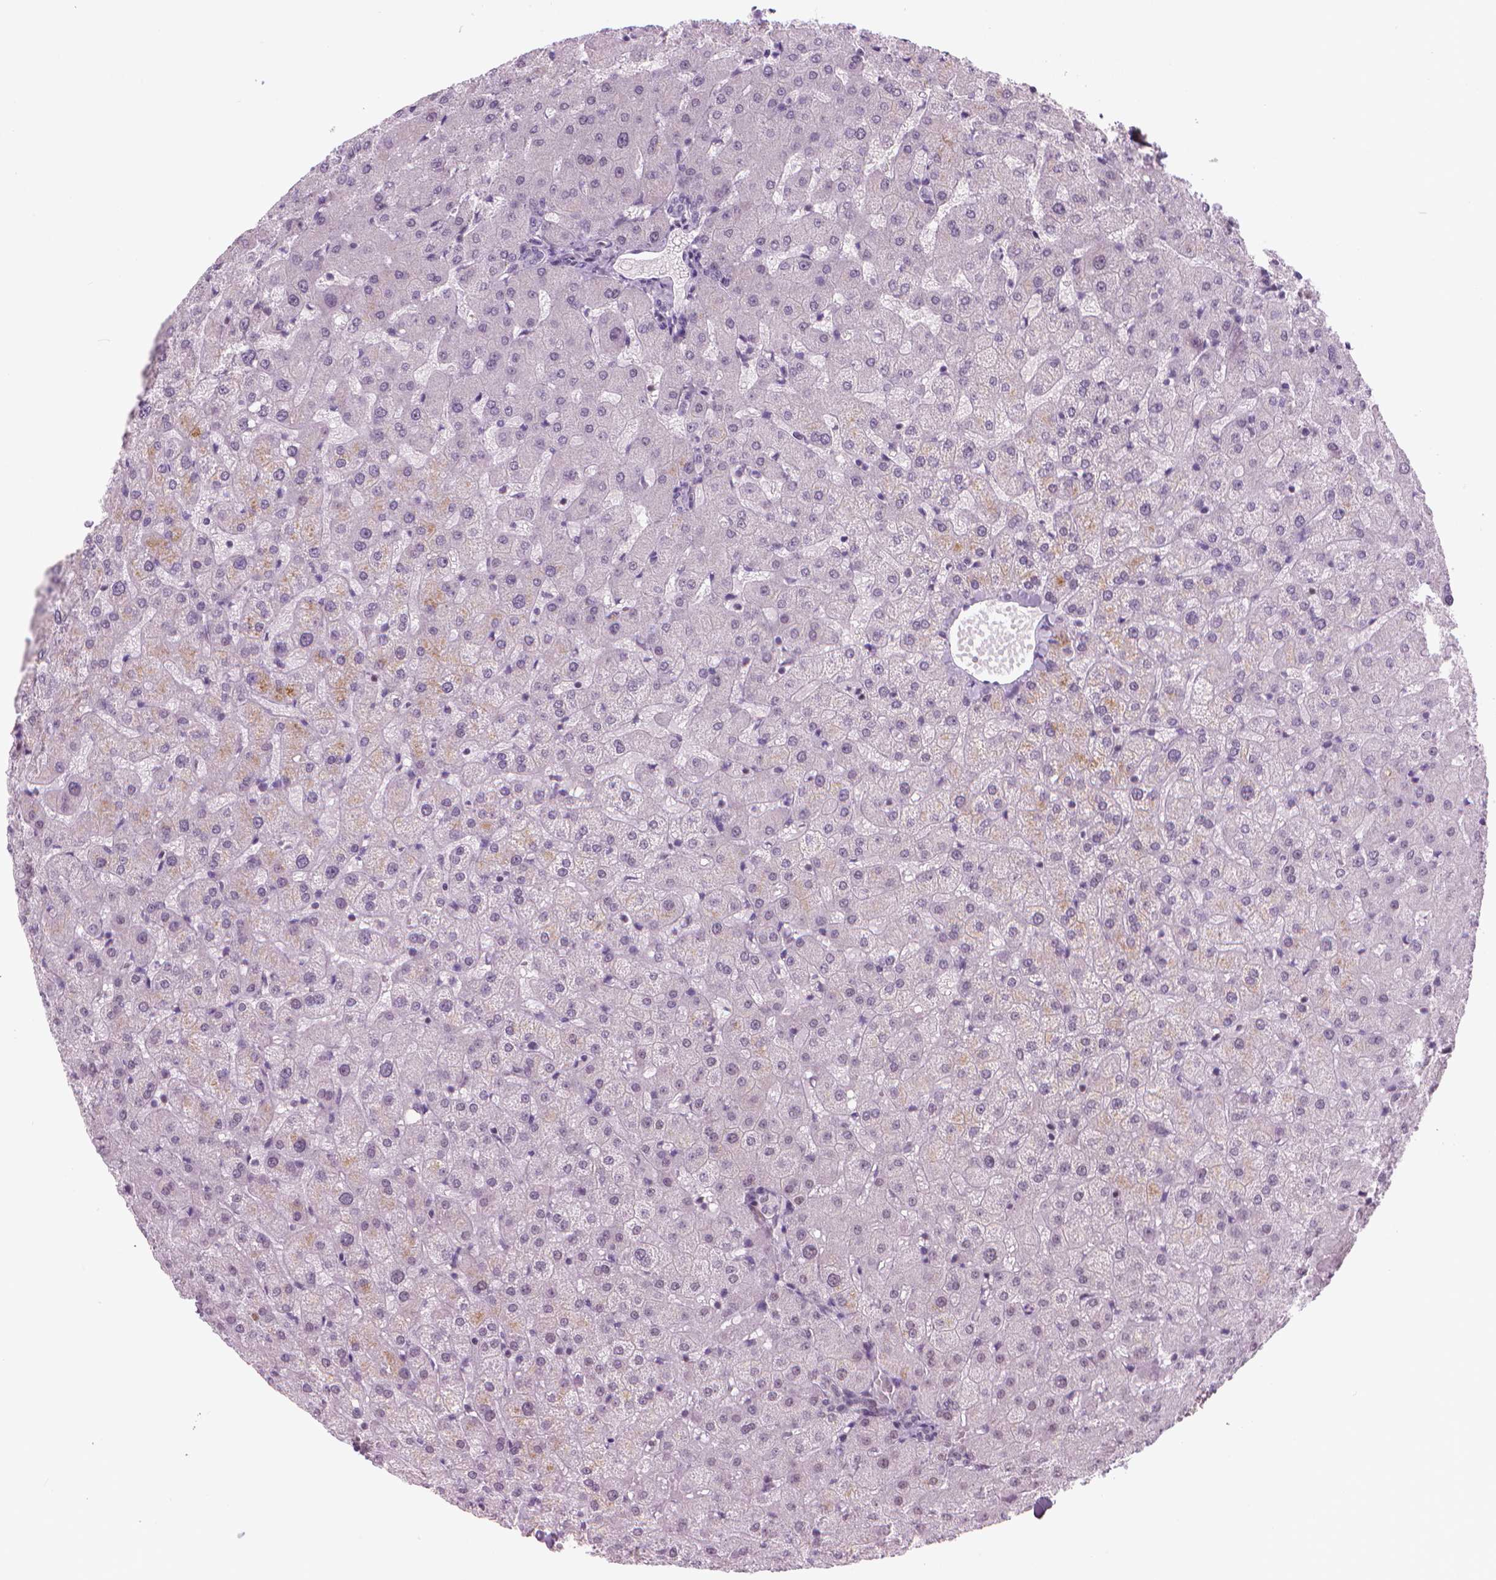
{"staining": {"intensity": "negative", "quantity": "none", "location": "none"}, "tissue": "liver", "cell_type": "Cholangiocytes", "image_type": "normal", "snomed": [{"axis": "morphology", "description": "Normal tissue, NOS"}, {"axis": "topography", "description": "Liver"}], "caption": "An image of liver stained for a protein displays no brown staining in cholangiocytes.", "gene": "POLR3D", "patient": {"sex": "female", "age": 50}}